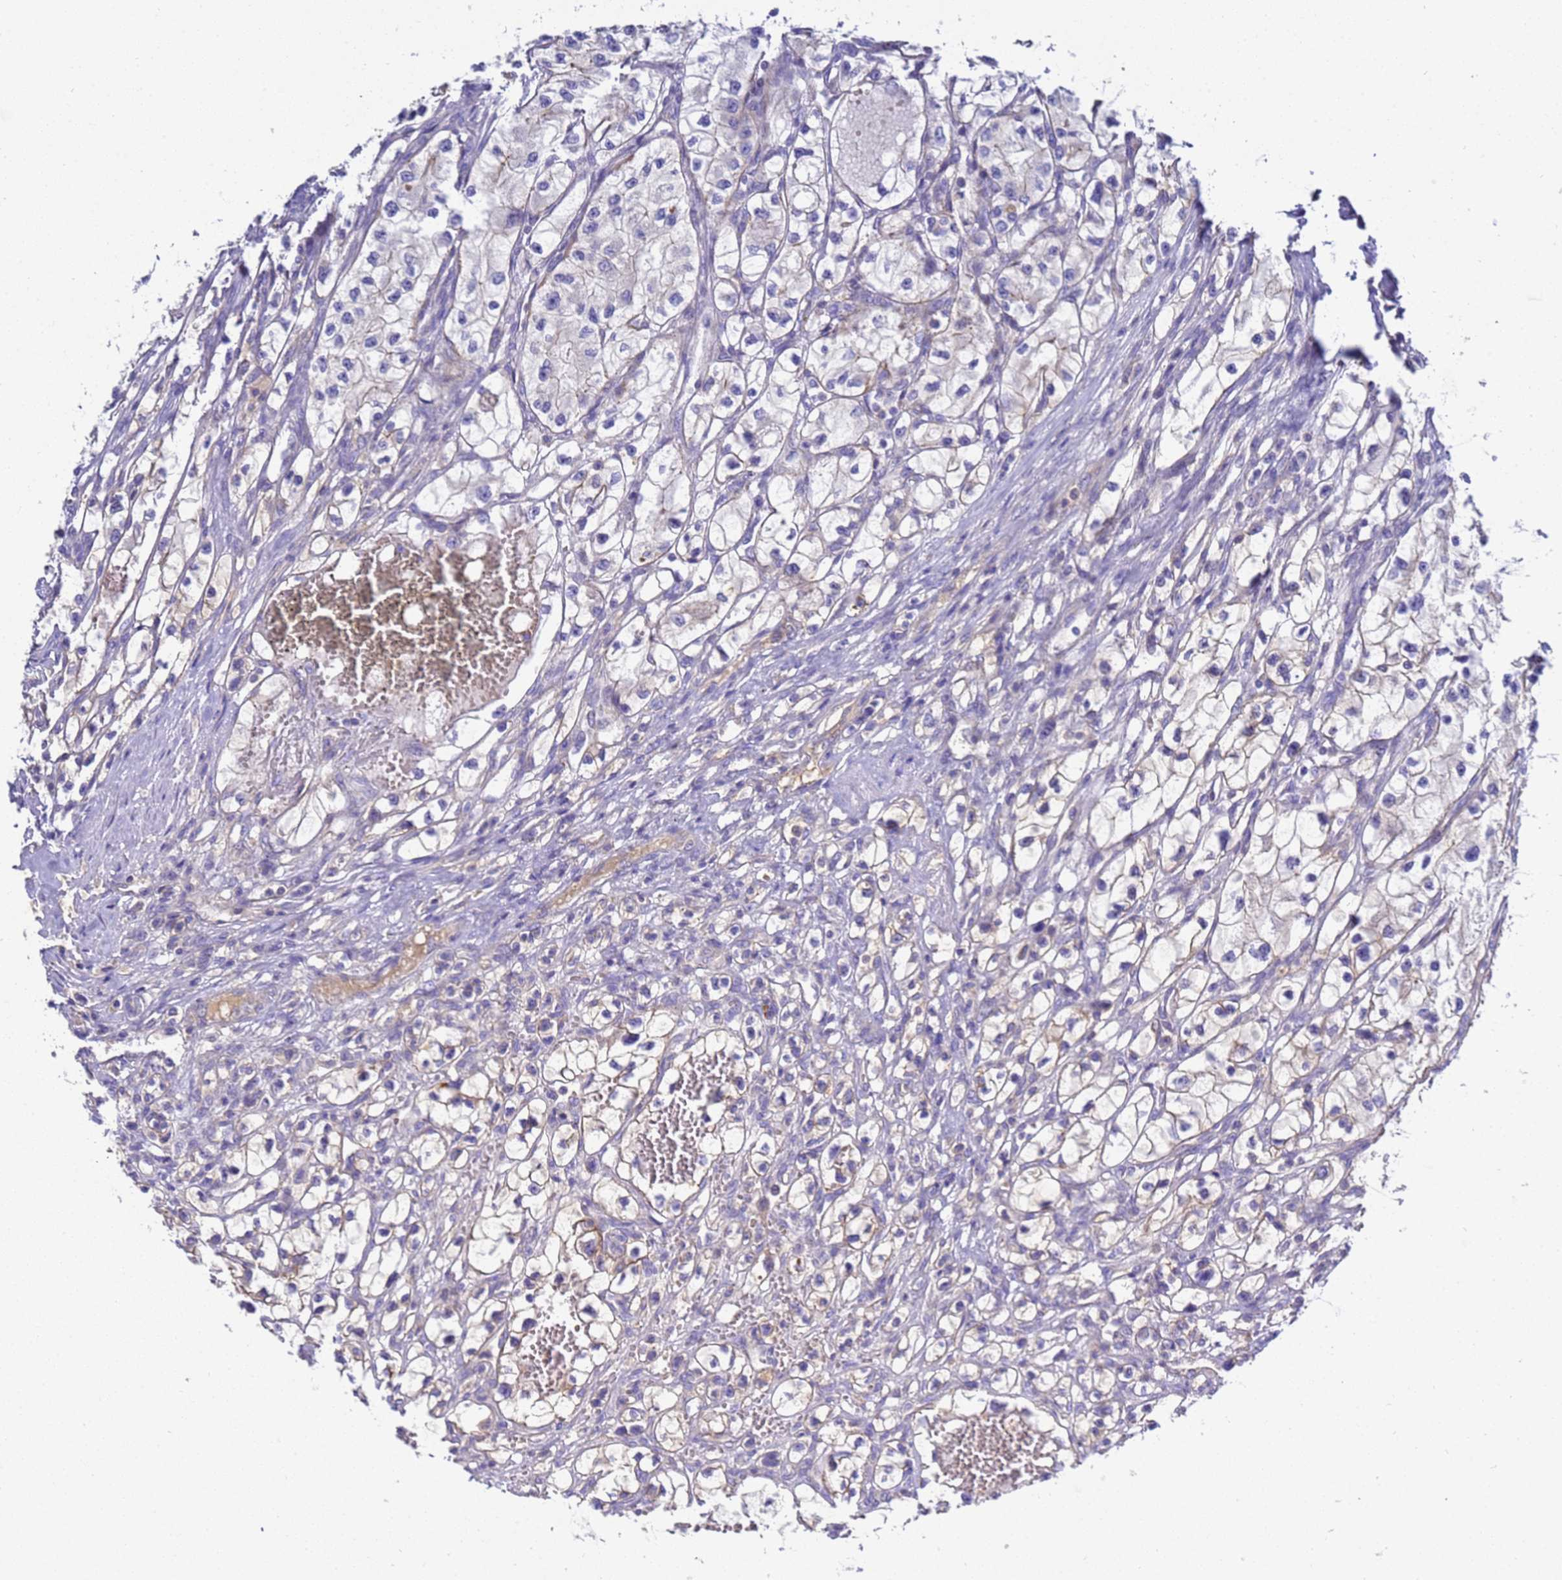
{"staining": {"intensity": "weak", "quantity": "<25%", "location": "cytoplasmic/membranous"}, "tissue": "renal cancer", "cell_type": "Tumor cells", "image_type": "cancer", "snomed": [{"axis": "morphology", "description": "Adenocarcinoma, NOS"}, {"axis": "topography", "description": "Kidney"}], "caption": "This is an IHC histopathology image of human renal adenocarcinoma. There is no expression in tumor cells.", "gene": "TBCD", "patient": {"sex": "female", "age": 57}}